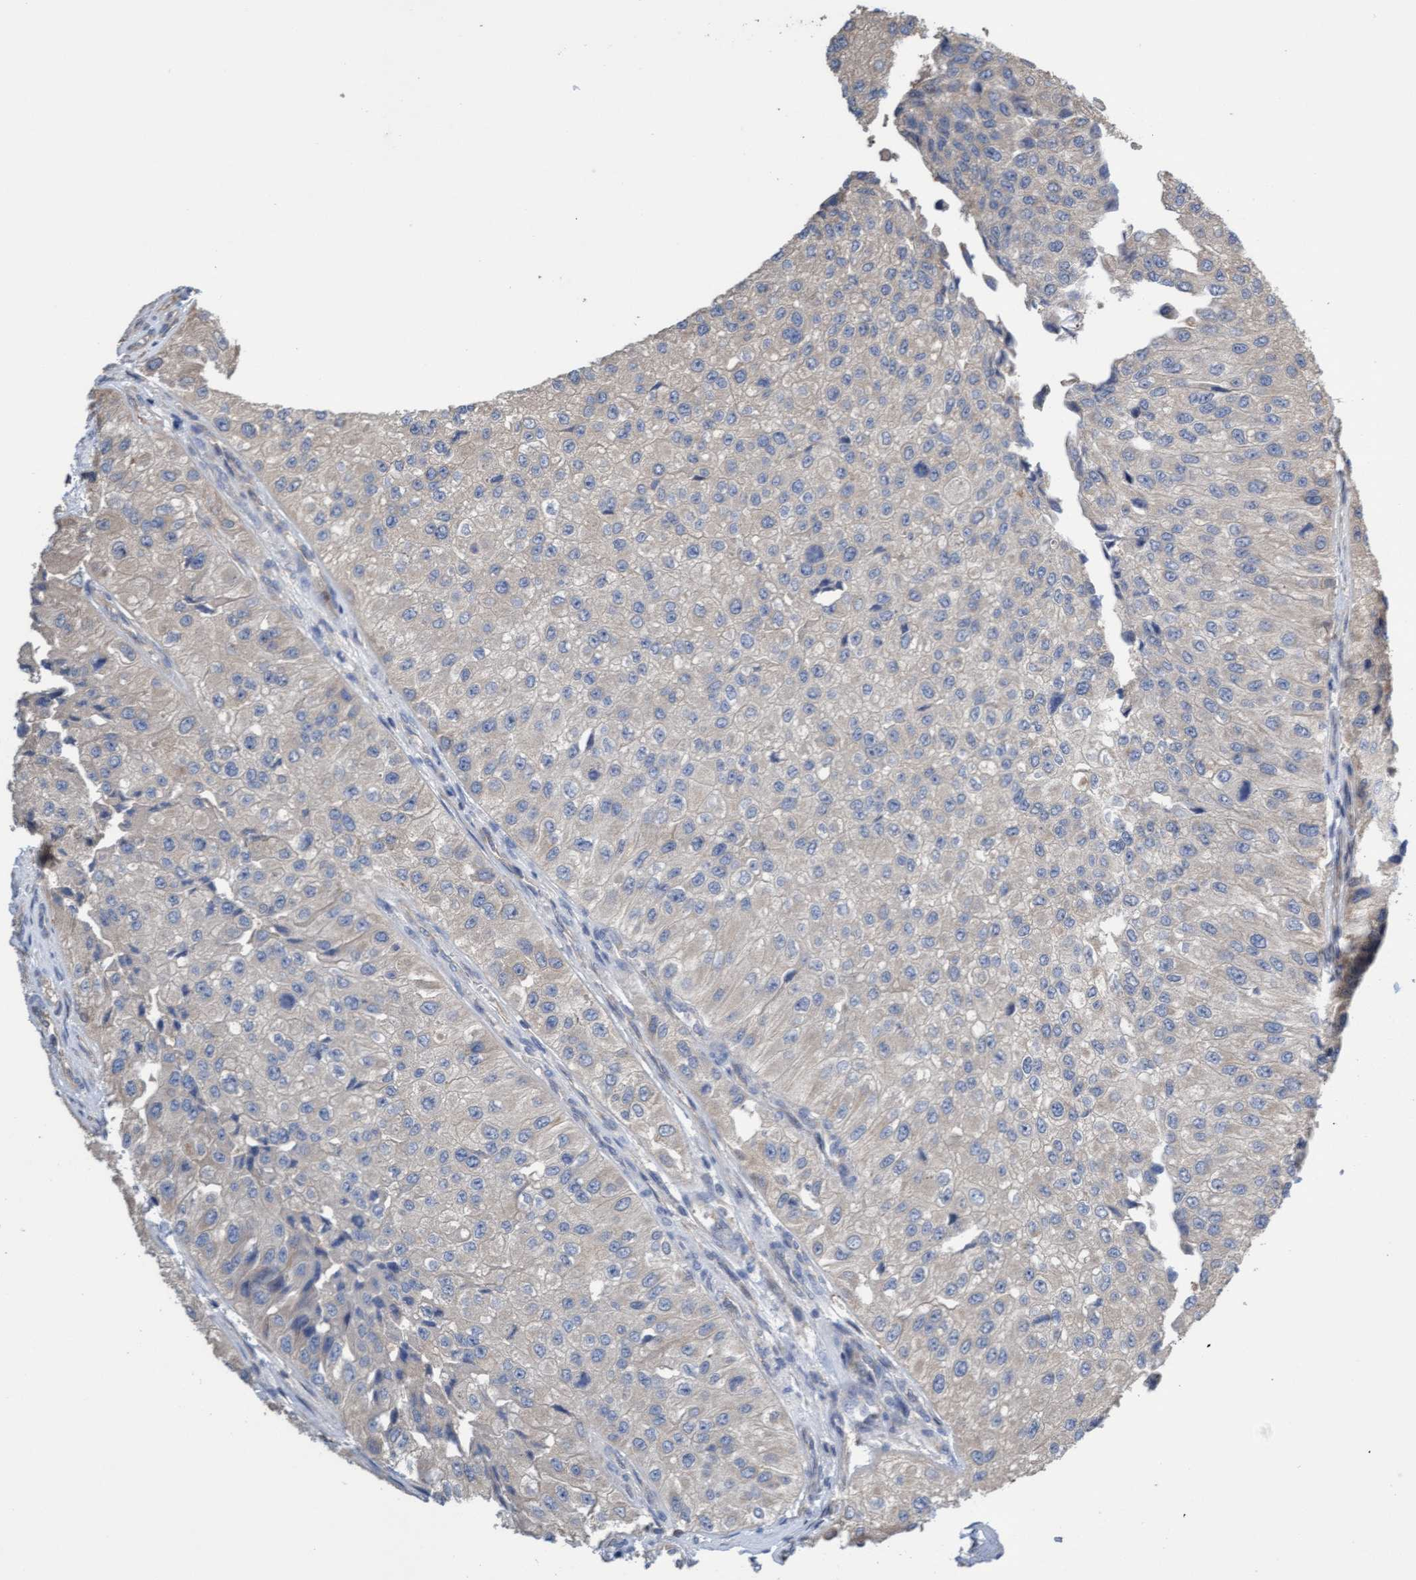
{"staining": {"intensity": "negative", "quantity": "none", "location": "none"}, "tissue": "urothelial cancer", "cell_type": "Tumor cells", "image_type": "cancer", "snomed": [{"axis": "morphology", "description": "Urothelial carcinoma, High grade"}, {"axis": "topography", "description": "Kidney"}, {"axis": "topography", "description": "Urinary bladder"}], "caption": "Tumor cells show no significant protein expression in high-grade urothelial carcinoma. (DAB (3,3'-diaminobenzidine) immunohistochemistry with hematoxylin counter stain).", "gene": "ITFG1", "patient": {"sex": "male", "age": 77}}